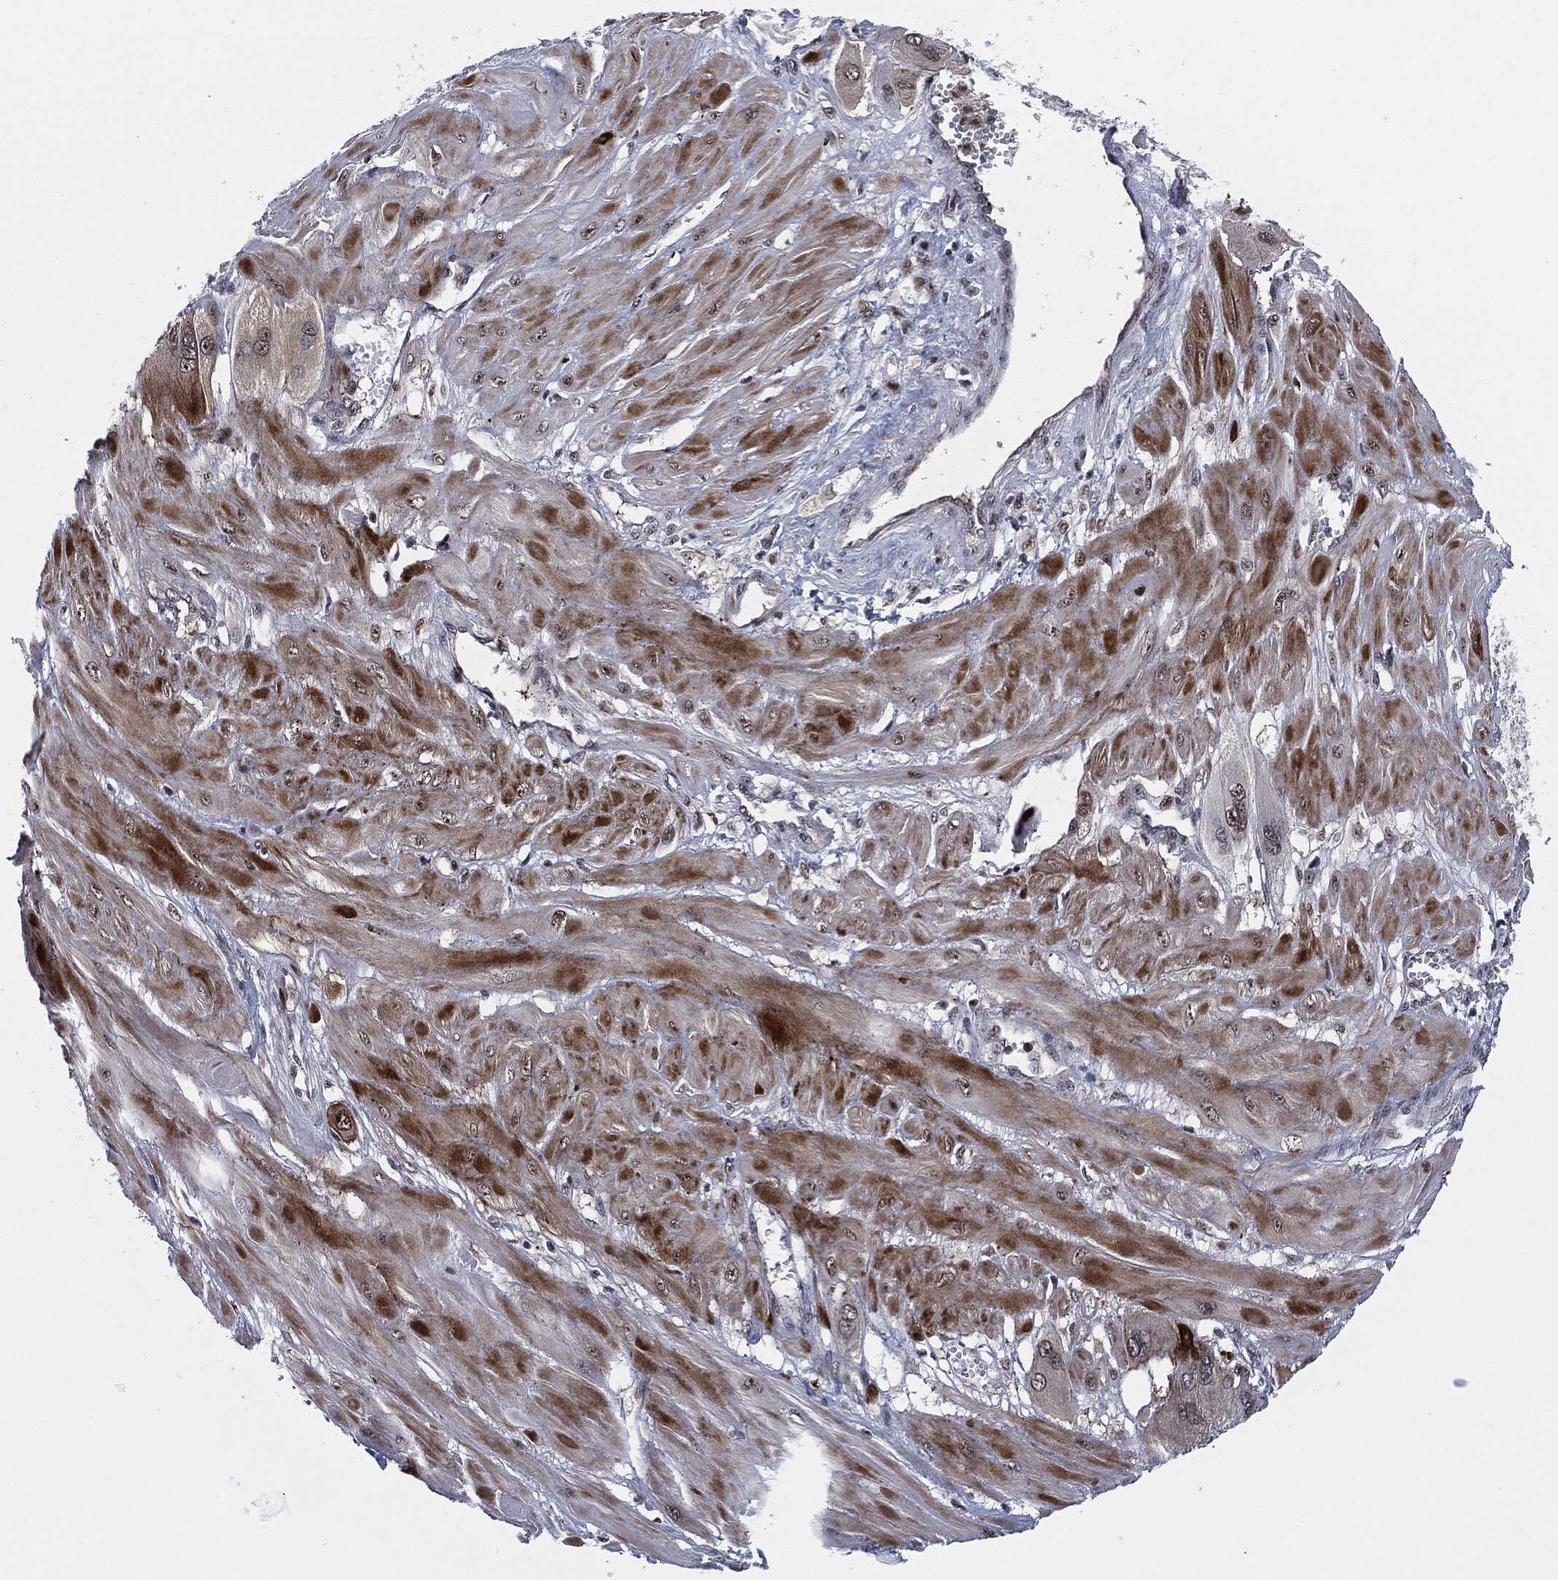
{"staining": {"intensity": "strong", "quantity": "<25%", "location": "cytoplasmic/membranous"}, "tissue": "cervical cancer", "cell_type": "Tumor cells", "image_type": "cancer", "snomed": [{"axis": "morphology", "description": "Squamous cell carcinoma, NOS"}, {"axis": "topography", "description": "Cervix"}], "caption": "Cervical cancer stained with DAB (3,3'-diaminobenzidine) immunohistochemistry (IHC) reveals medium levels of strong cytoplasmic/membranous positivity in about <25% of tumor cells. Immunohistochemistry stains the protein in brown and the nuclei are stained blue.", "gene": "AKT2", "patient": {"sex": "female", "age": 34}}